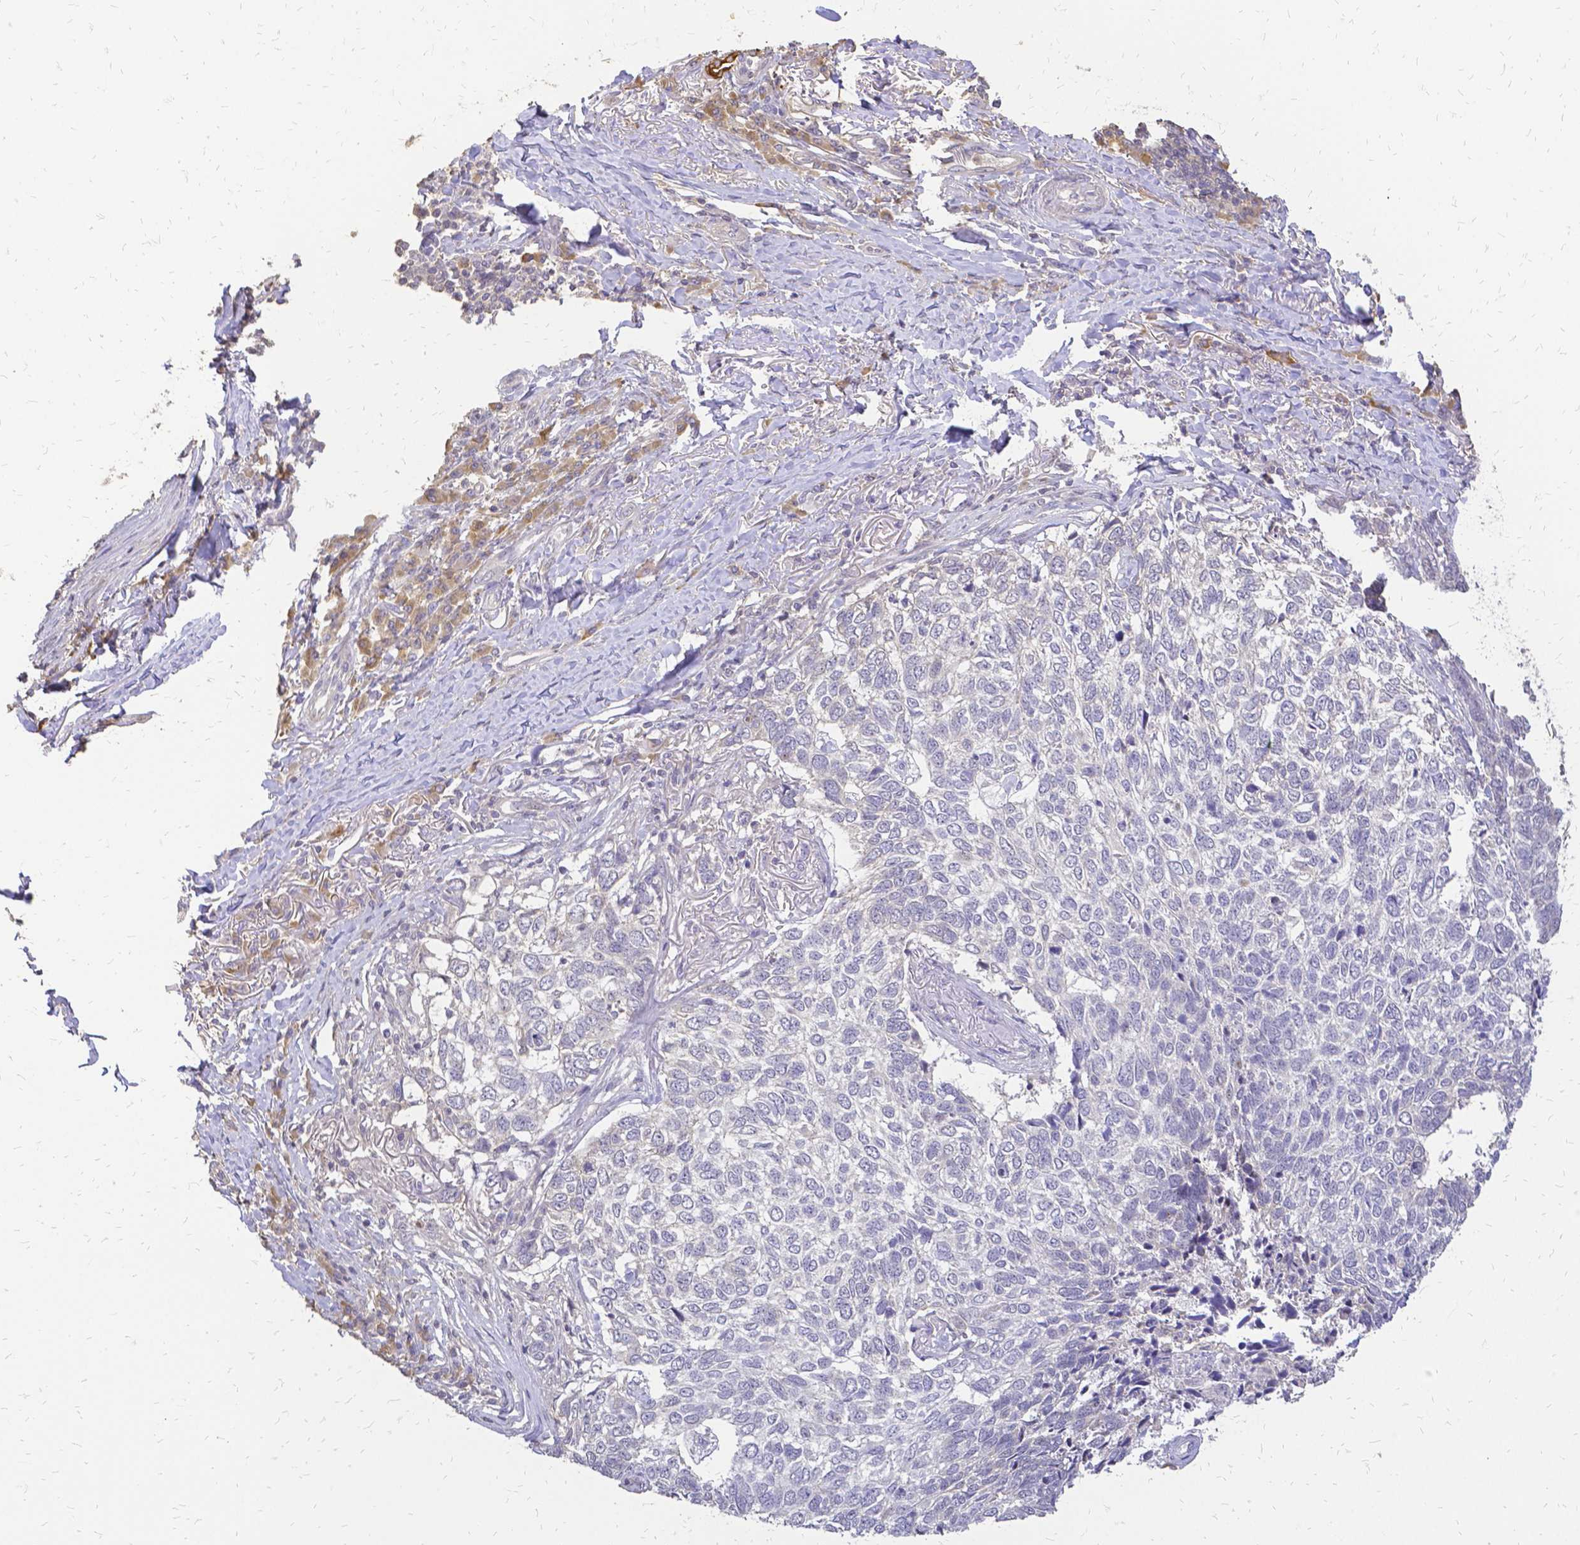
{"staining": {"intensity": "negative", "quantity": "none", "location": "none"}, "tissue": "skin cancer", "cell_type": "Tumor cells", "image_type": "cancer", "snomed": [{"axis": "morphology", "description": "Basal cell carcinoma"}, {"axis": "topography", "description": "Skin"}], "caption": "A high-resolution micrograph shows IHC staining of skin cancer (basal cell carcinoma), which shows no significant positivity in tumor cells. The staining was performed using DAB to visualize the protein expression in brown, while the nuclei were stained in blue with hematoxylin (Magnification: 20x).", "gene": "CIB1", "patient": {"sex": "female", "age": 65}}